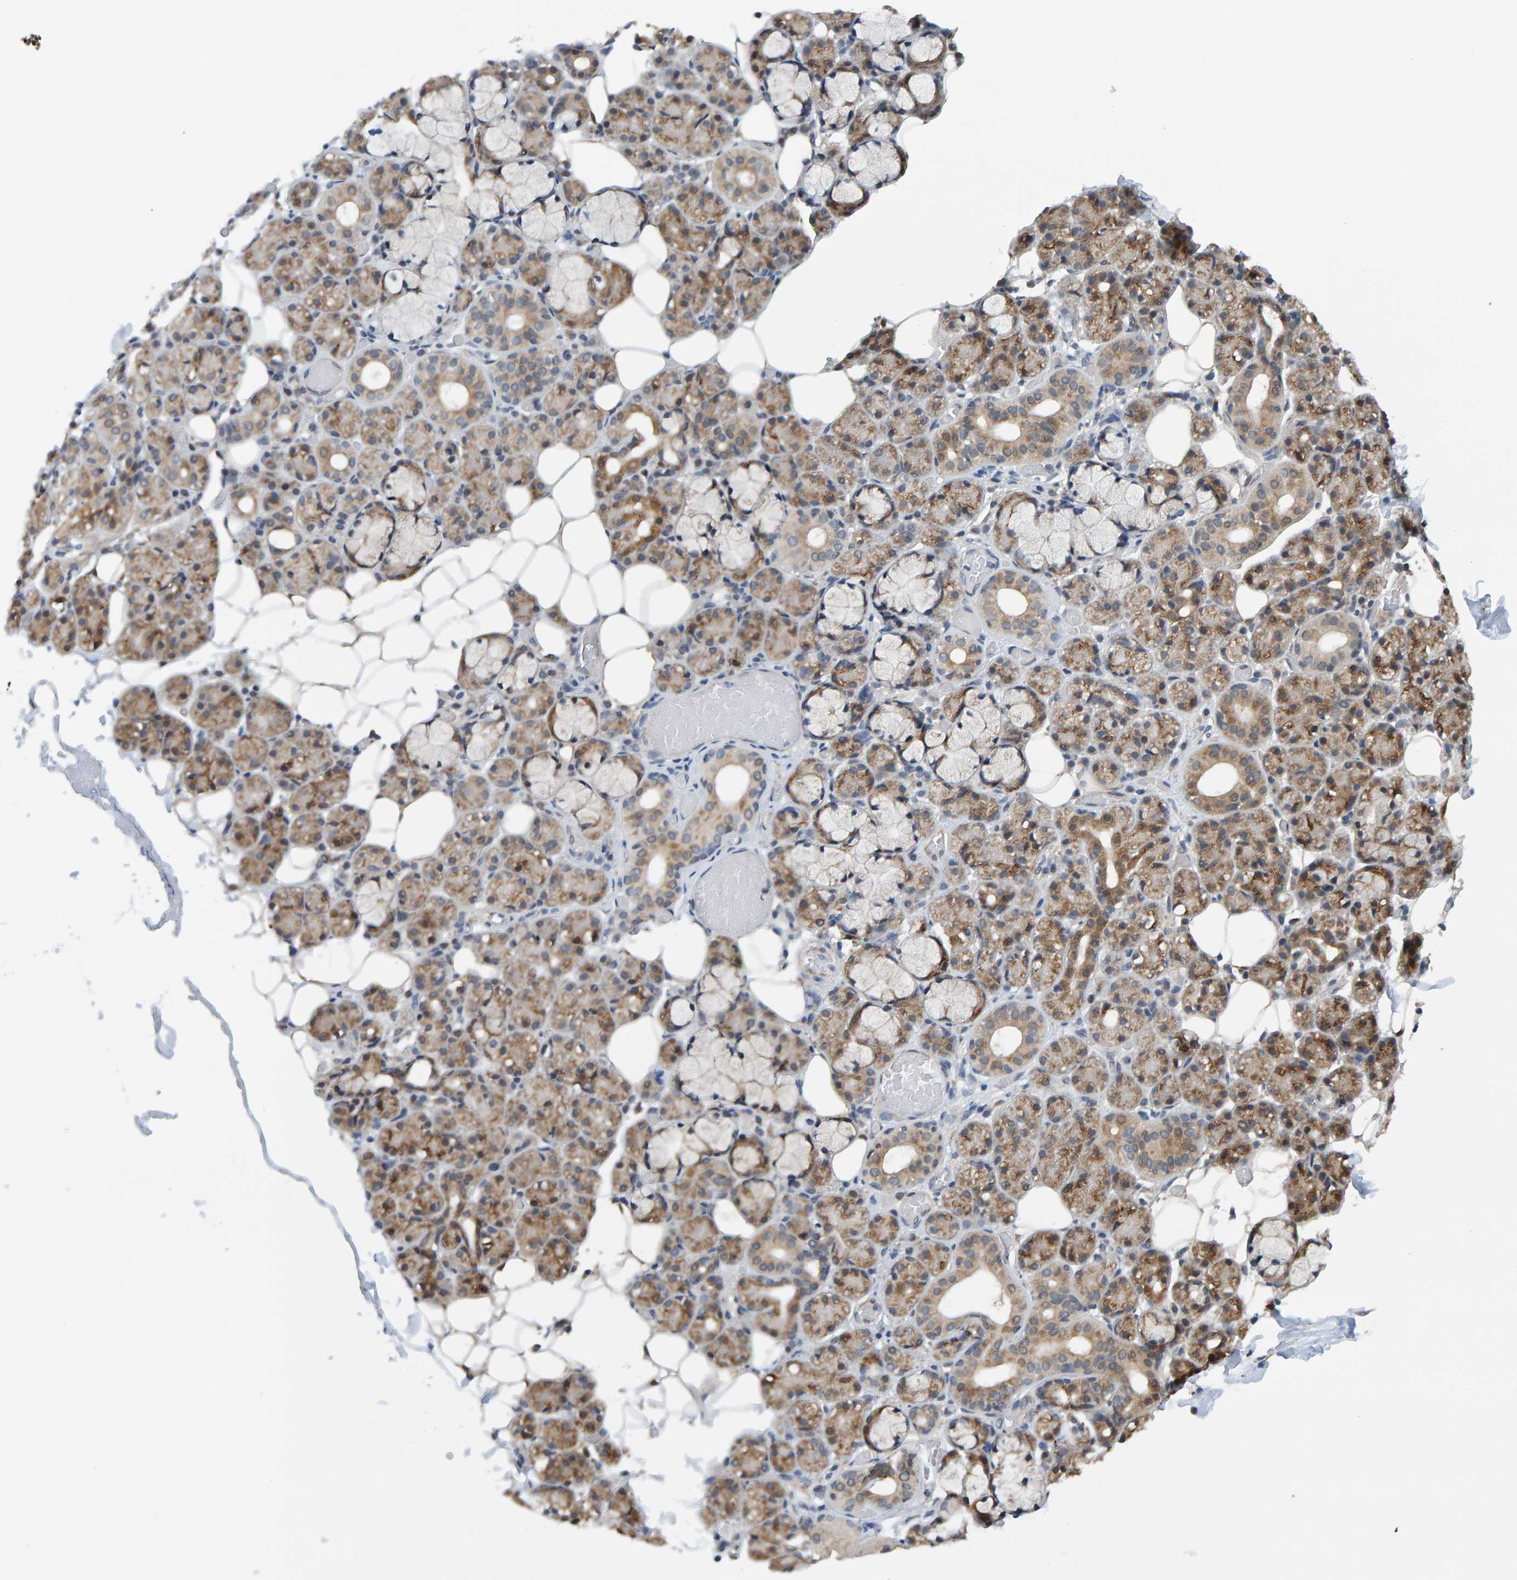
{"staining": {"intensity": "moderate", "quantity": ">75%", "location": "cytoplasmic/membranous"}, "tissue": "salivary gland", "cell_type": "Glandular cells", "image_type": "normal", "snomed": [{"axis": "morphology", "description": "Normal tissue, NOS"}, {"axis": "topography", "description": "Salivary gland"}], "caption": "Protein analysis of benign salivary gland exhibits moderate cytoplasmic/membranous expression in about >75% of glandular cells. (Brightfield microscopy of DAB IHC at high magnification).", "gene": "SCRN2", "patient": {"sex": "male", "age": 63}}